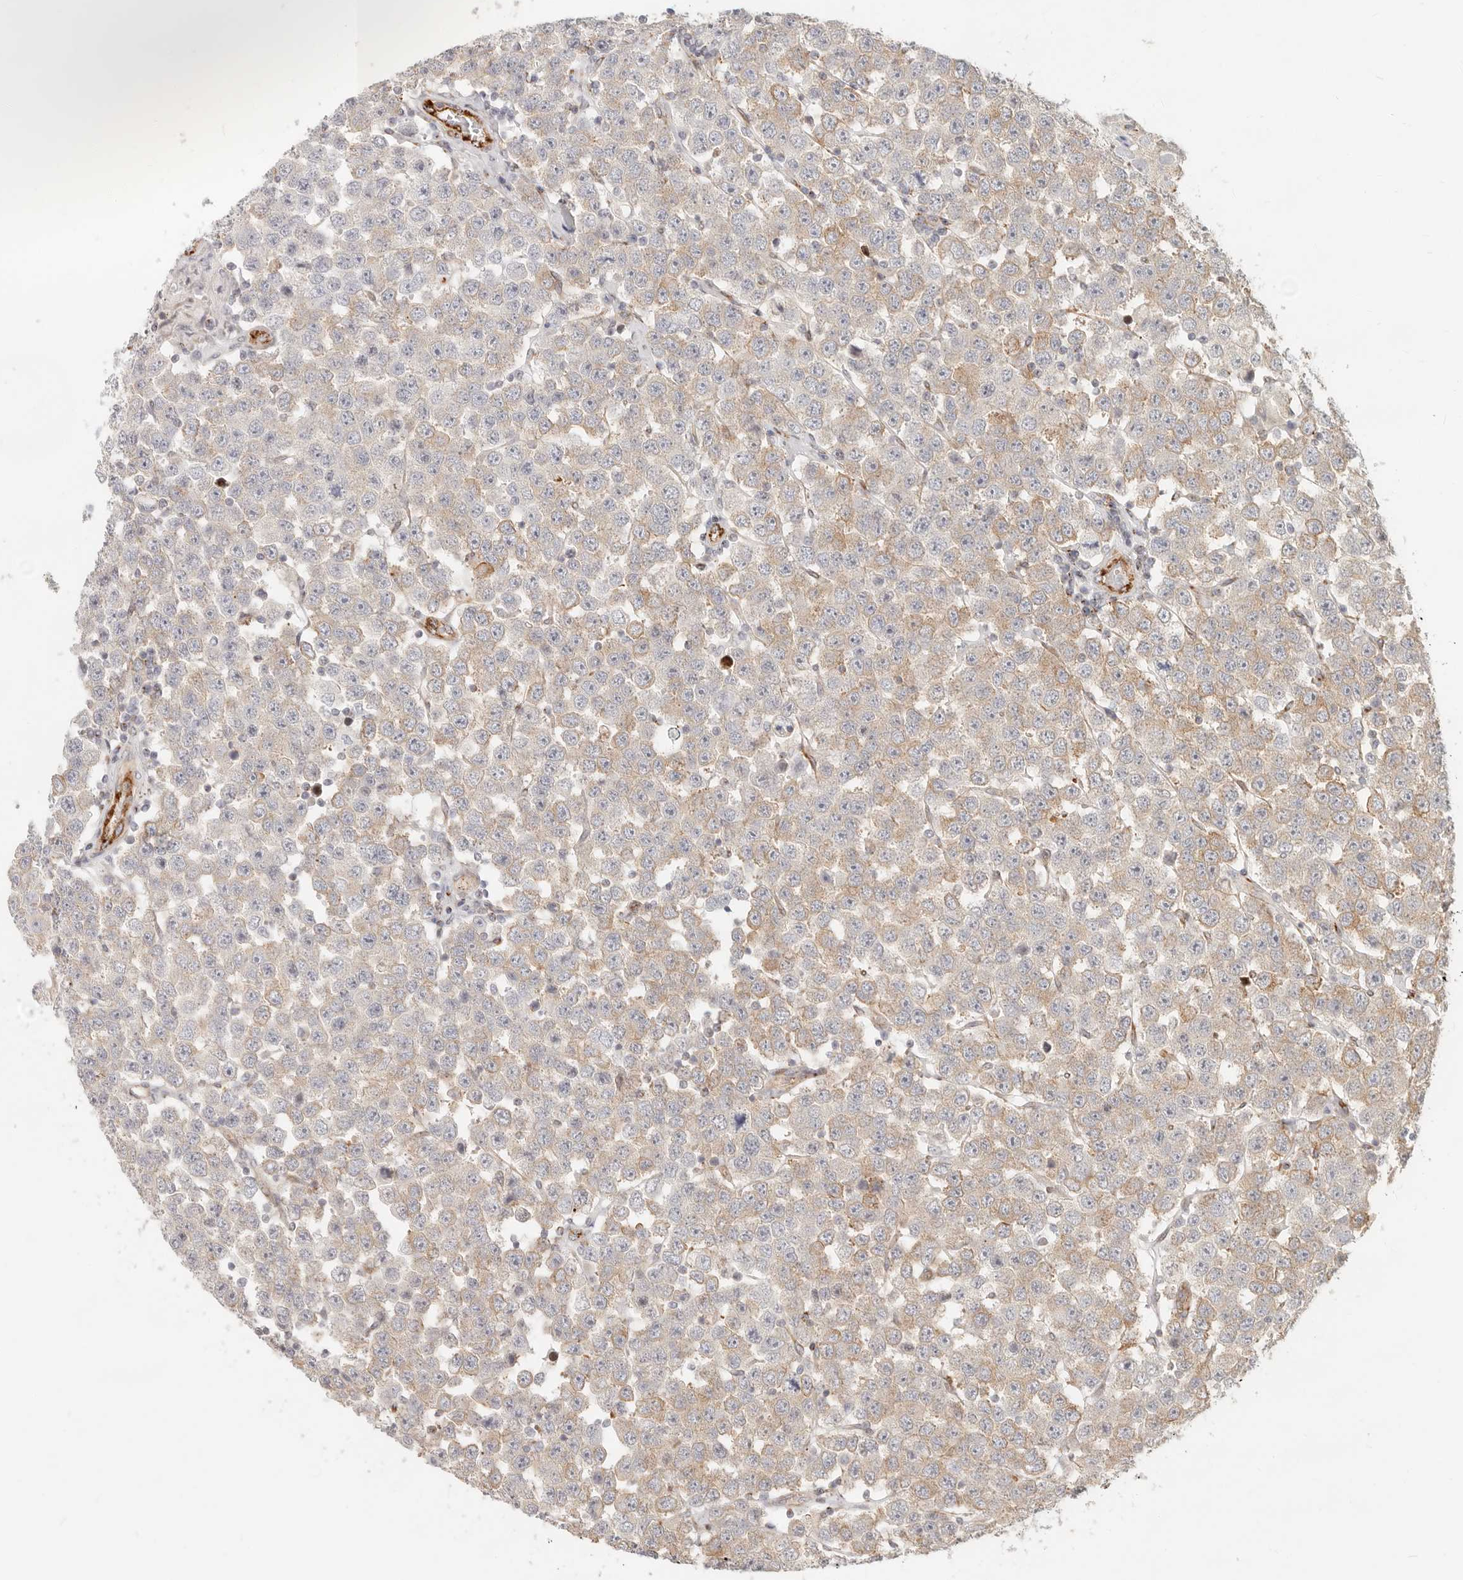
{"staining": {"intensity": "weak", "quantity": ">75%", "location": "cytoplasmic/membranous"}, "tissue": "testis cancer", "cell_type": "Tumor cells", "image_type": "cancer", "snomed": [{"axis": "morphology", "description": "Seminoma, NOS"}, {"axis": "topography", "description": "Testis"}], "caption": "Testis cancer was stained to show a protein in brown. There is low levels of weak cytoplasmic/membranous staining in about >75% of tumor cells. The protein of interest is shown in brown color, while the nuclei are stained blue.", "gene": "SASS6", "patient": {"sex": "male", "age": 28}}